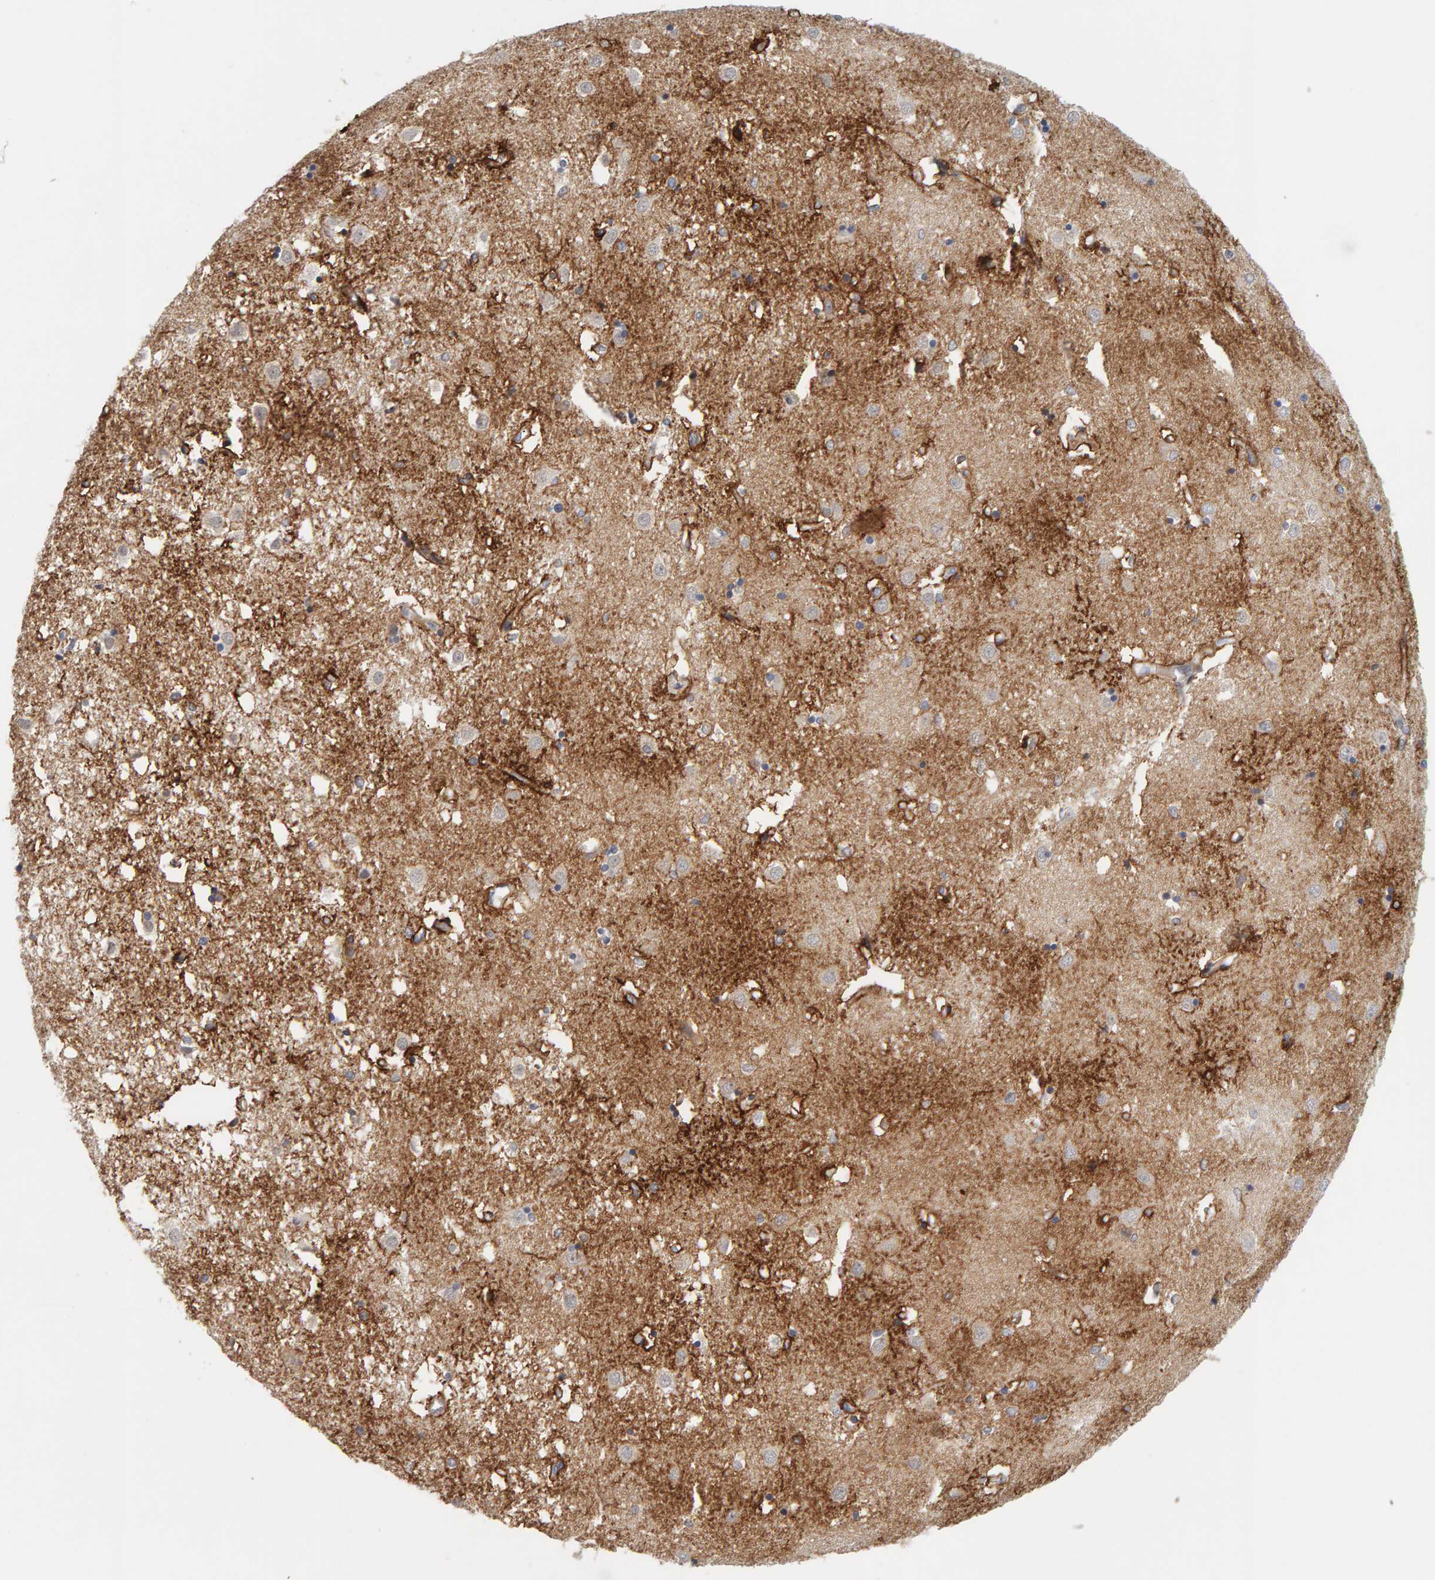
{"staining": {"intensity": "strong", "quantity": "<25%", "location": "cytoplasmic/membranous"}, "tissue": "caudate", "cell_type": "Glial cells", "image_type": "normal", "snomed": [{"axis": "morphology", "description": "Normal tissue, NOS"}, {"axis": "topography", "description": "Lateral ventricle wall"}], "caption": "A brown stain highlights strong cytoplasmic/membranous expression of a protein in glial cells of benign caudate. The staining was performed using DAB (3,3'-diaminobenzidine) to visualize the protein expression in brown, while the nuclei were stained in blue with hematoxylin (Magnification: 20x).", "gene": "NUDCD1", "patient": {"sex": "male", "age": 45}}